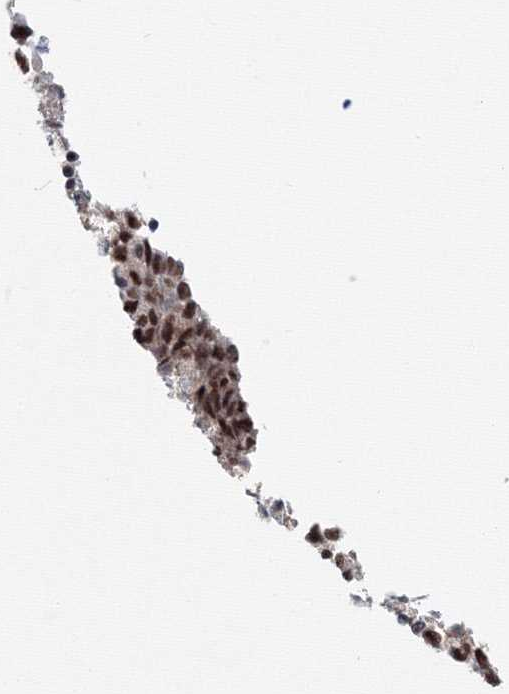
{"staining": {"intensity": "moderate", "quantity": ">75%", "location": "nuclear"}, "tissue": "endometrial cancer", "cell_type": "Tumor cells", "image_type": "cancer", "snomed": [{"axis": "morphology", "description": "Adenocarcinoma, NOS"}, {"axis": "topography", "description": "Endometrium"}], "caption": "Endometrial cancer stained with a protein marker exhibits moderate staining in tumor cells.", "gene": "SF3B6", "patient": {"sex": "female", "age": 80}}